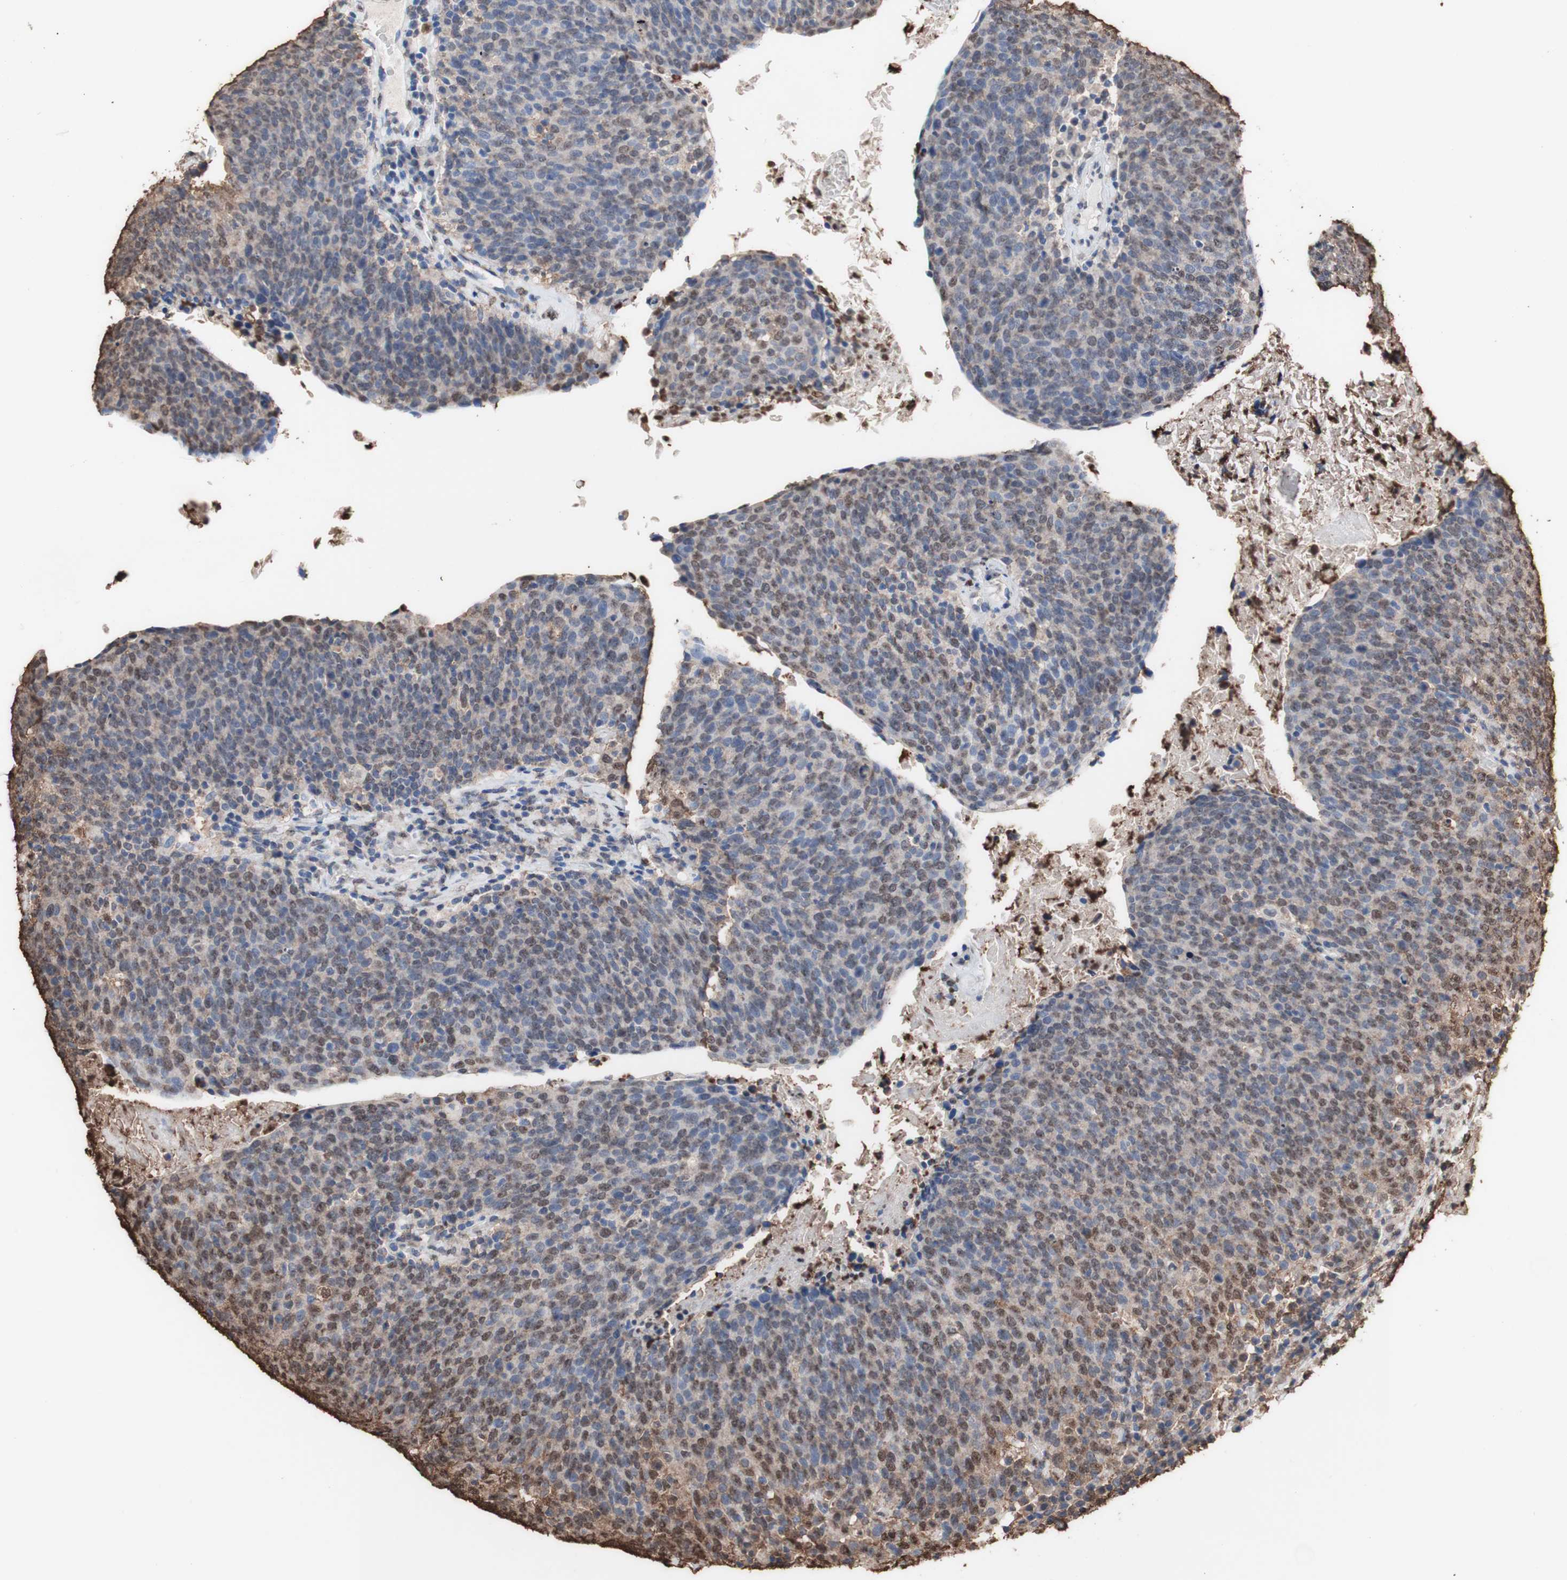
{"staining": {"intensity": "moderate", "quantity": "25%-75%", "location": "cytoplasmic/membranous,nuclear"}, "tissue": "head and neck cancer", "cell_type": "Tumor cells", "image_type": "cancer", "snomed": [{"axis": "morphology", "description": "Squamous cell carcinoma, NOS"}, {"axis": "morphology", "description": "Squamous cell carcinoma, metastatic, NOS"}, {"axis": "topography", "description": "Lymph node"}, {"axis": "topography", "description": "Head-Neck"}], "caption": "Immunohistochemical staining of human metastatic squamous cell carcinoma (head and neck) displays medium levels of moderate cytoplasmic/membranous and nuclear staining in about 25%-75% of tumor cells. Nuclei are stained in blue.", "gene": "PIDD1", "patient": {"sex": "male", "age": 62}}